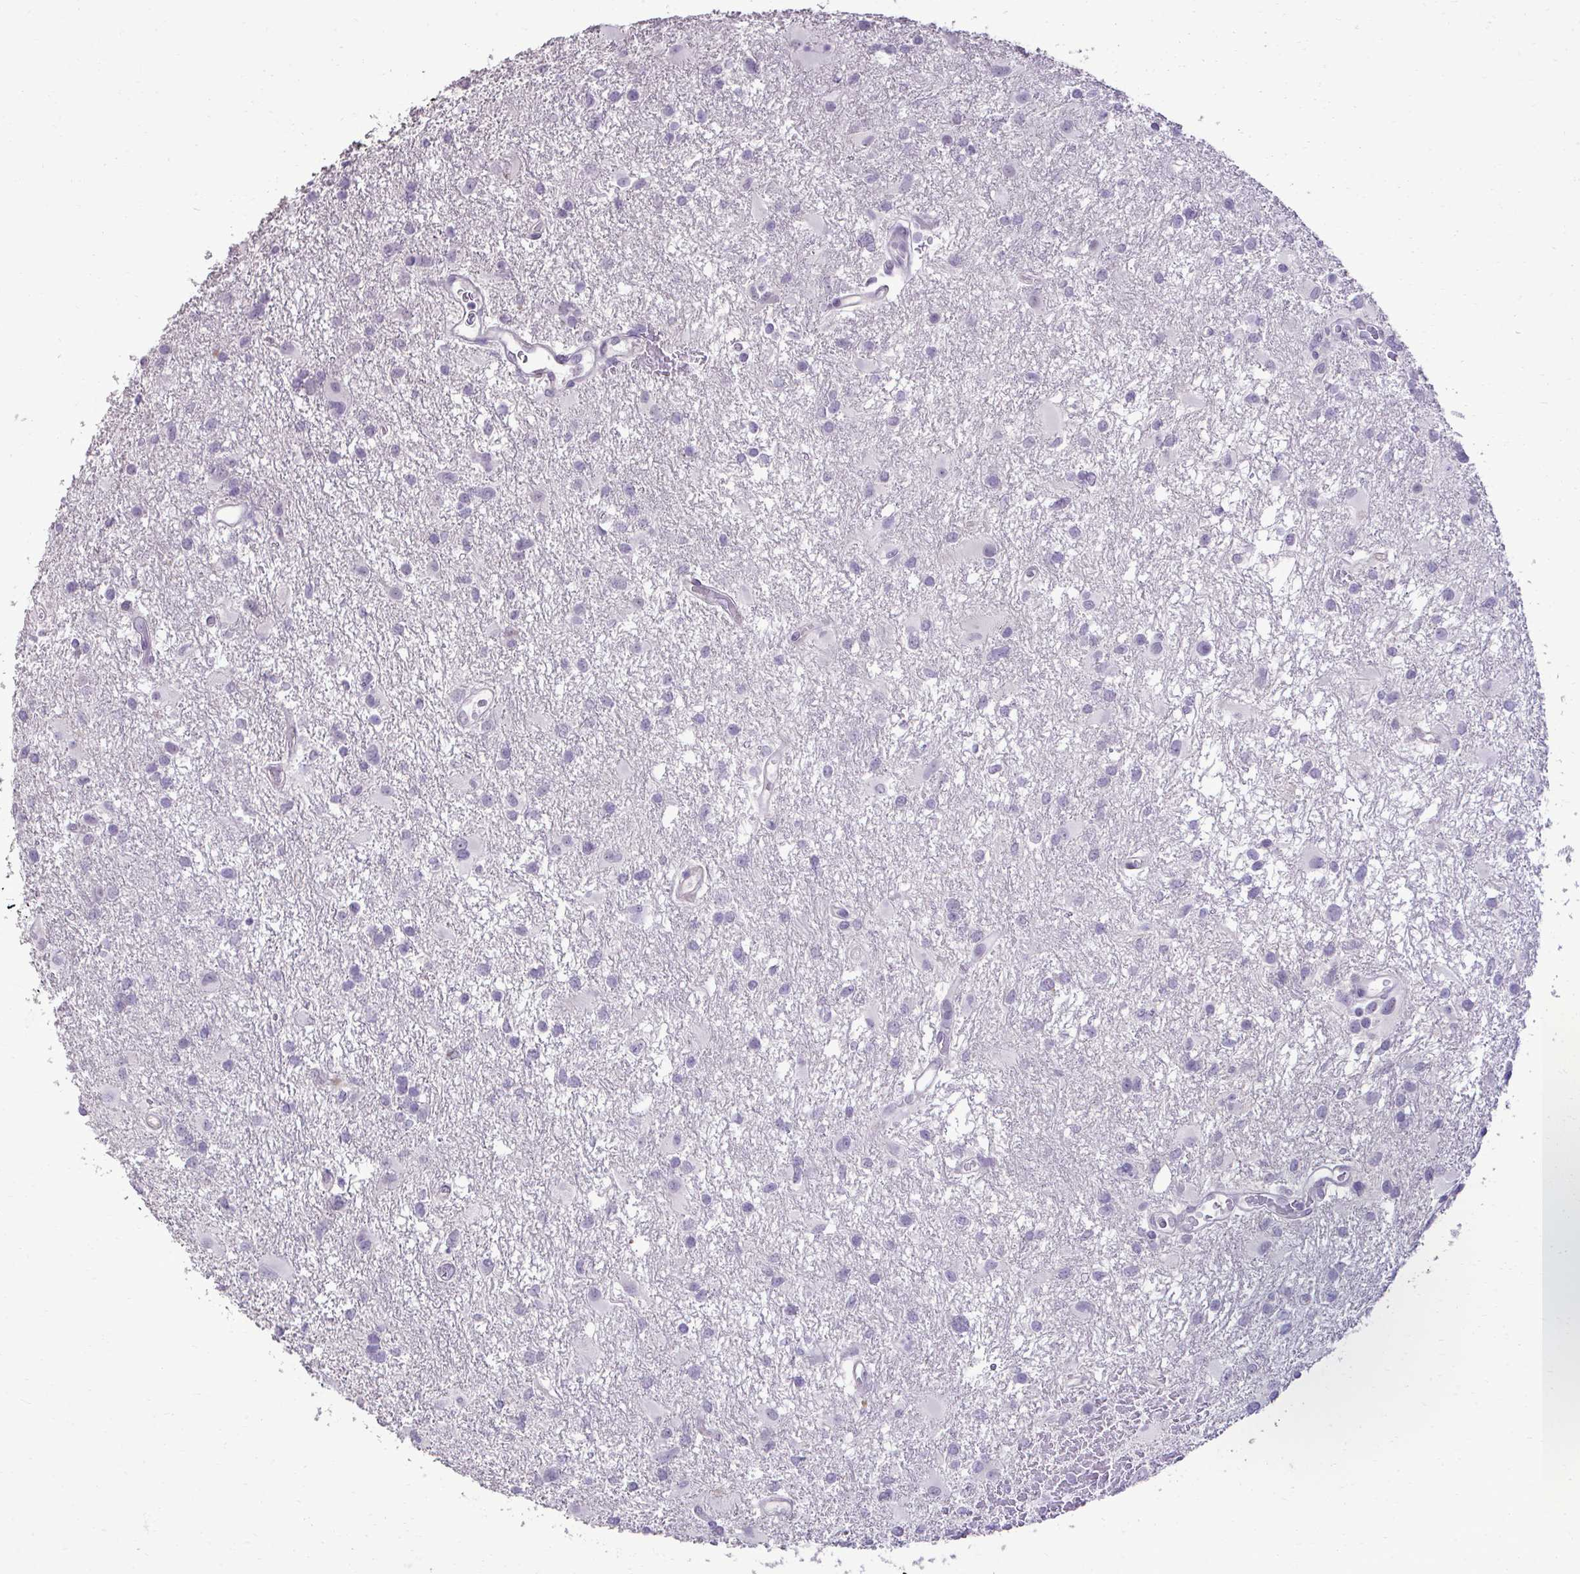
{"staining": {"intensity": "negative", "quantity": "none", "location": "none"}, "tissue": "glioma", "cell_type": "Tumor cells", "image_type": "cancer", "snomed": [{"axis": "morphology", "description": "Glioma, malignant, High grade"}, {"axis": "topography", "description": "Brain"}], "caption": "Glioma stained for a protein using immunohistochemistry (IHC) demonstrates no staining tumor cells.", "gene": "SLC30A3", "patient": {"sex": "male", "age": 53}}